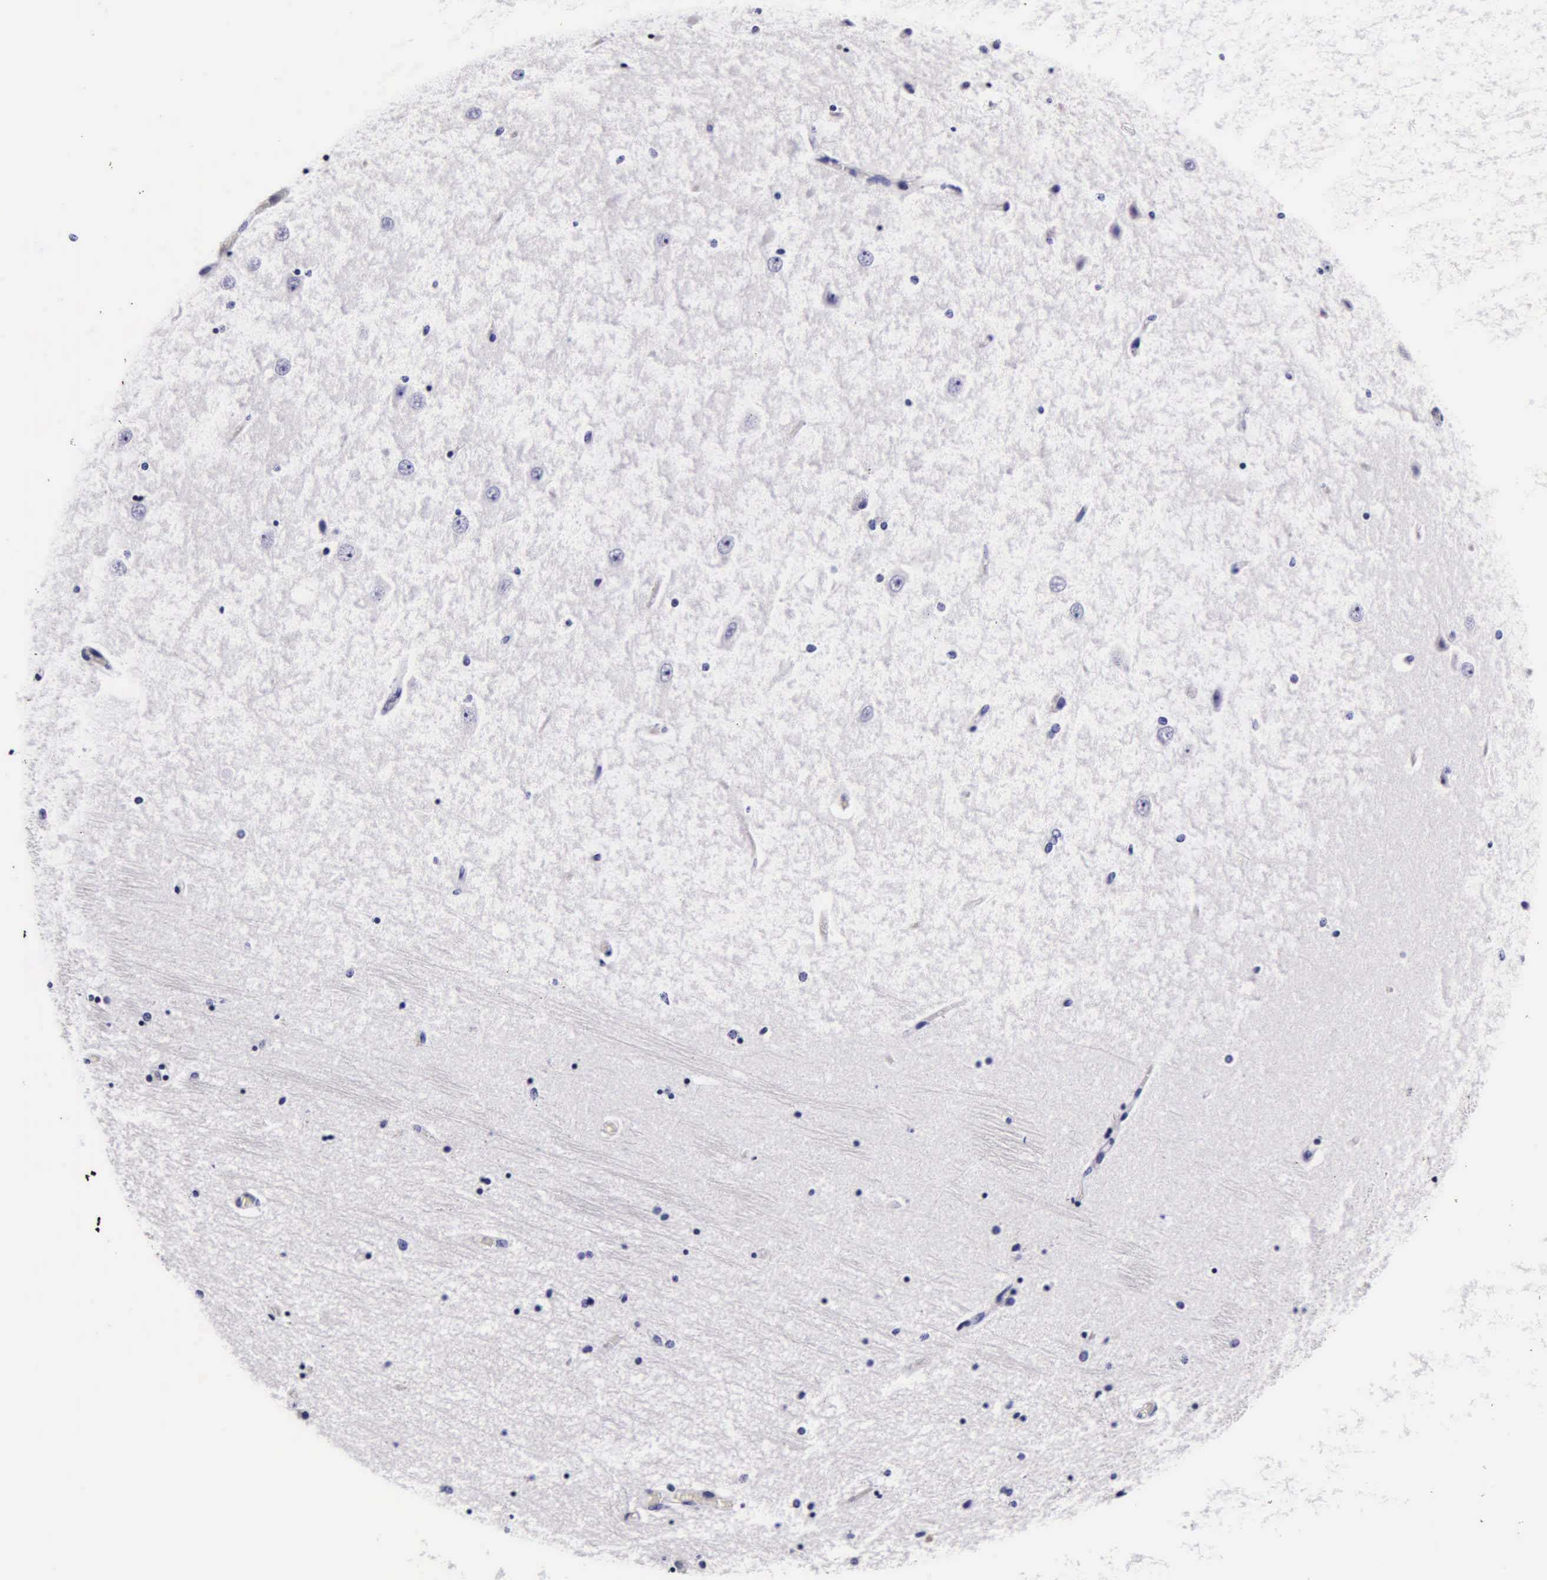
{"staining": {"intensity": "negative", "quantity": "none", "location": "none"}, "tissue": "hippocampus", "cell_type": "Glial cells", "image_type": "normal", "snomed": [{"axis": "morphology", "description": "Normal tissue, NOS"}, {"axis": "topography", "description": "Hippocampus"}], "caption": "Normal hippocampus was stained to show a protein in brown. There is no significant expression in glial cells.", "gene": "DGCR2", "patient": {"sex": "female", "age": 54}}